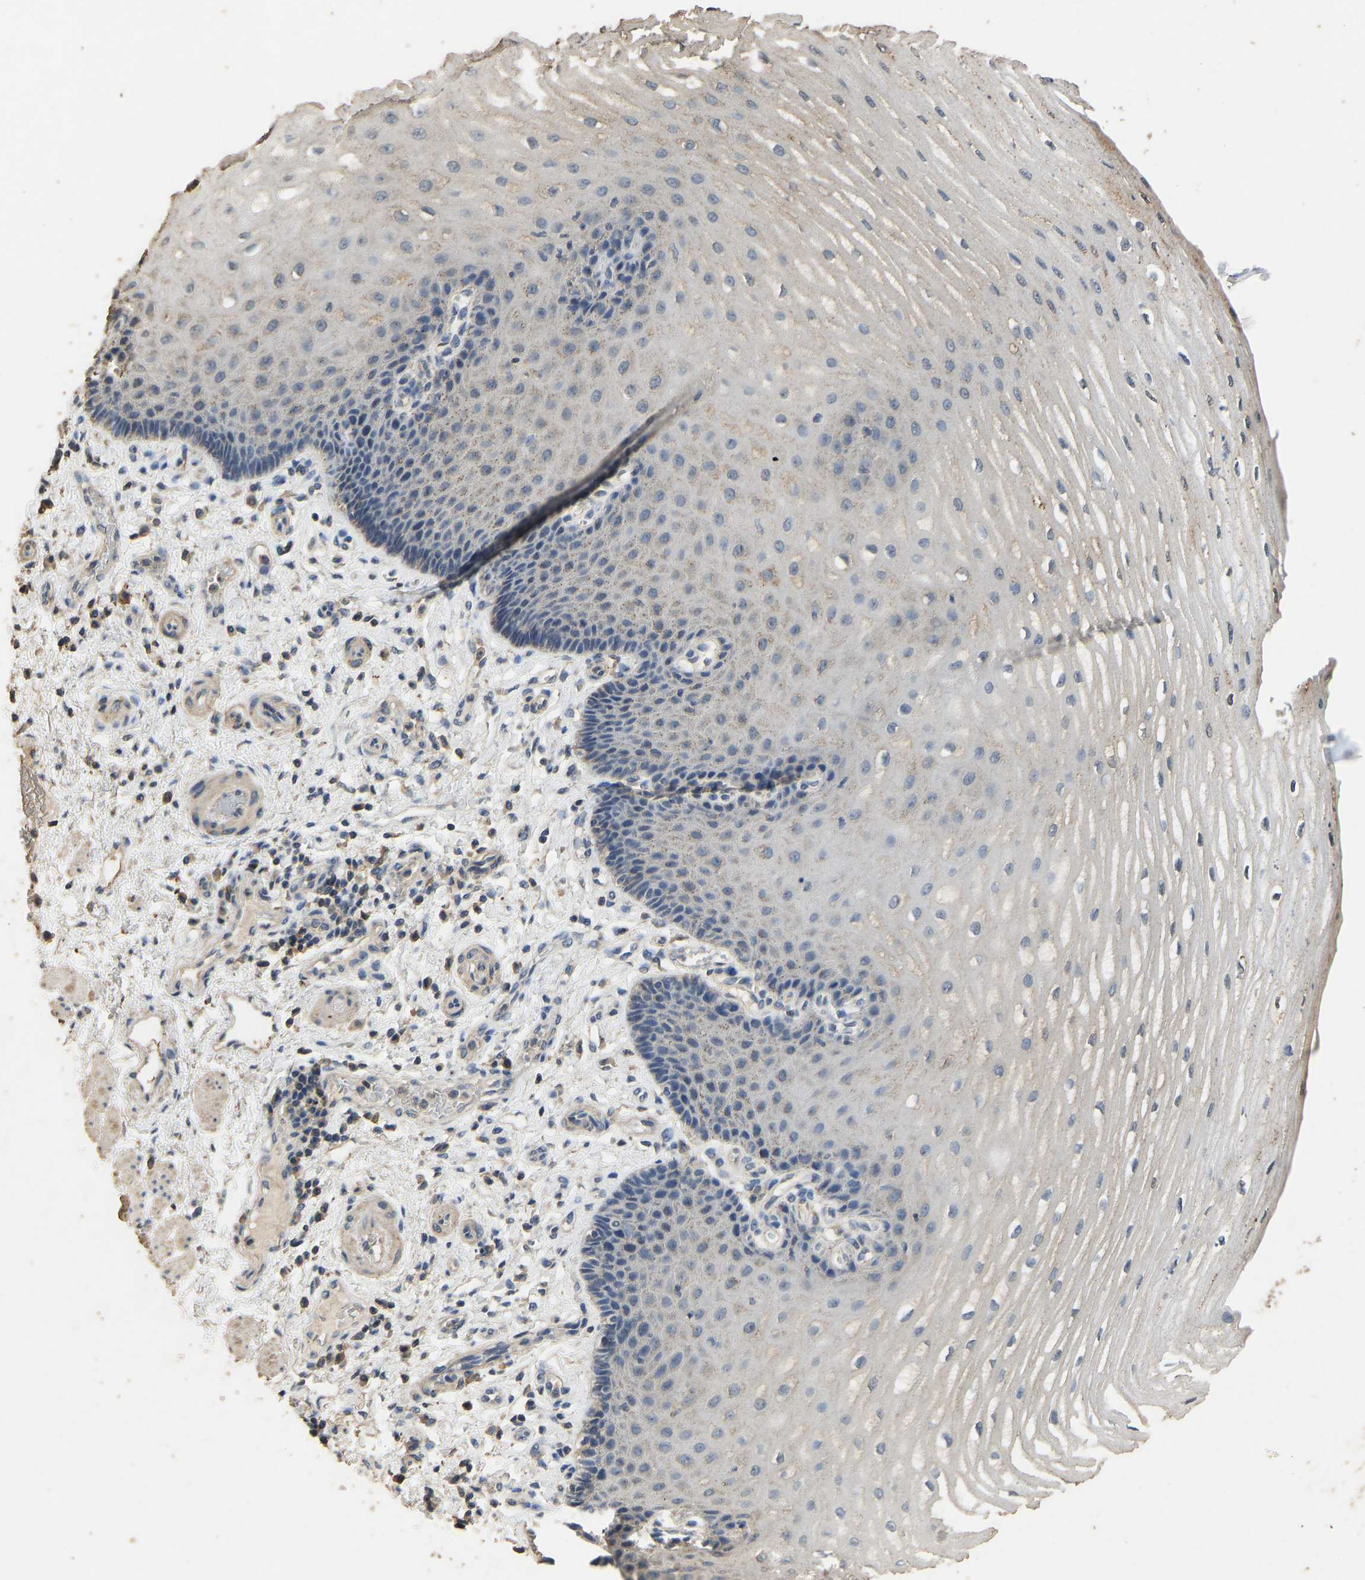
{"staining": {"intensity": "negative", "quantity": "none", "location": "none"}, "tissue": "esophagus", "cell_type": "Squamous epithelial cells", "image_type": "normal", "snomed": [{"axis": "morphology", "description": "Normal tissue, NOS"}, {"axis": "topography", "description": "Esophagus"}], "caption": "This micrograph is of unremarkable esophagus stained with immunohistochemistry to label a protein in brown with the nuclei are counter-stained blue. There is no expression in squamous epithelial cells.", "gene": "CIDEC", "patient": {"sex": "male", "age": 54}}